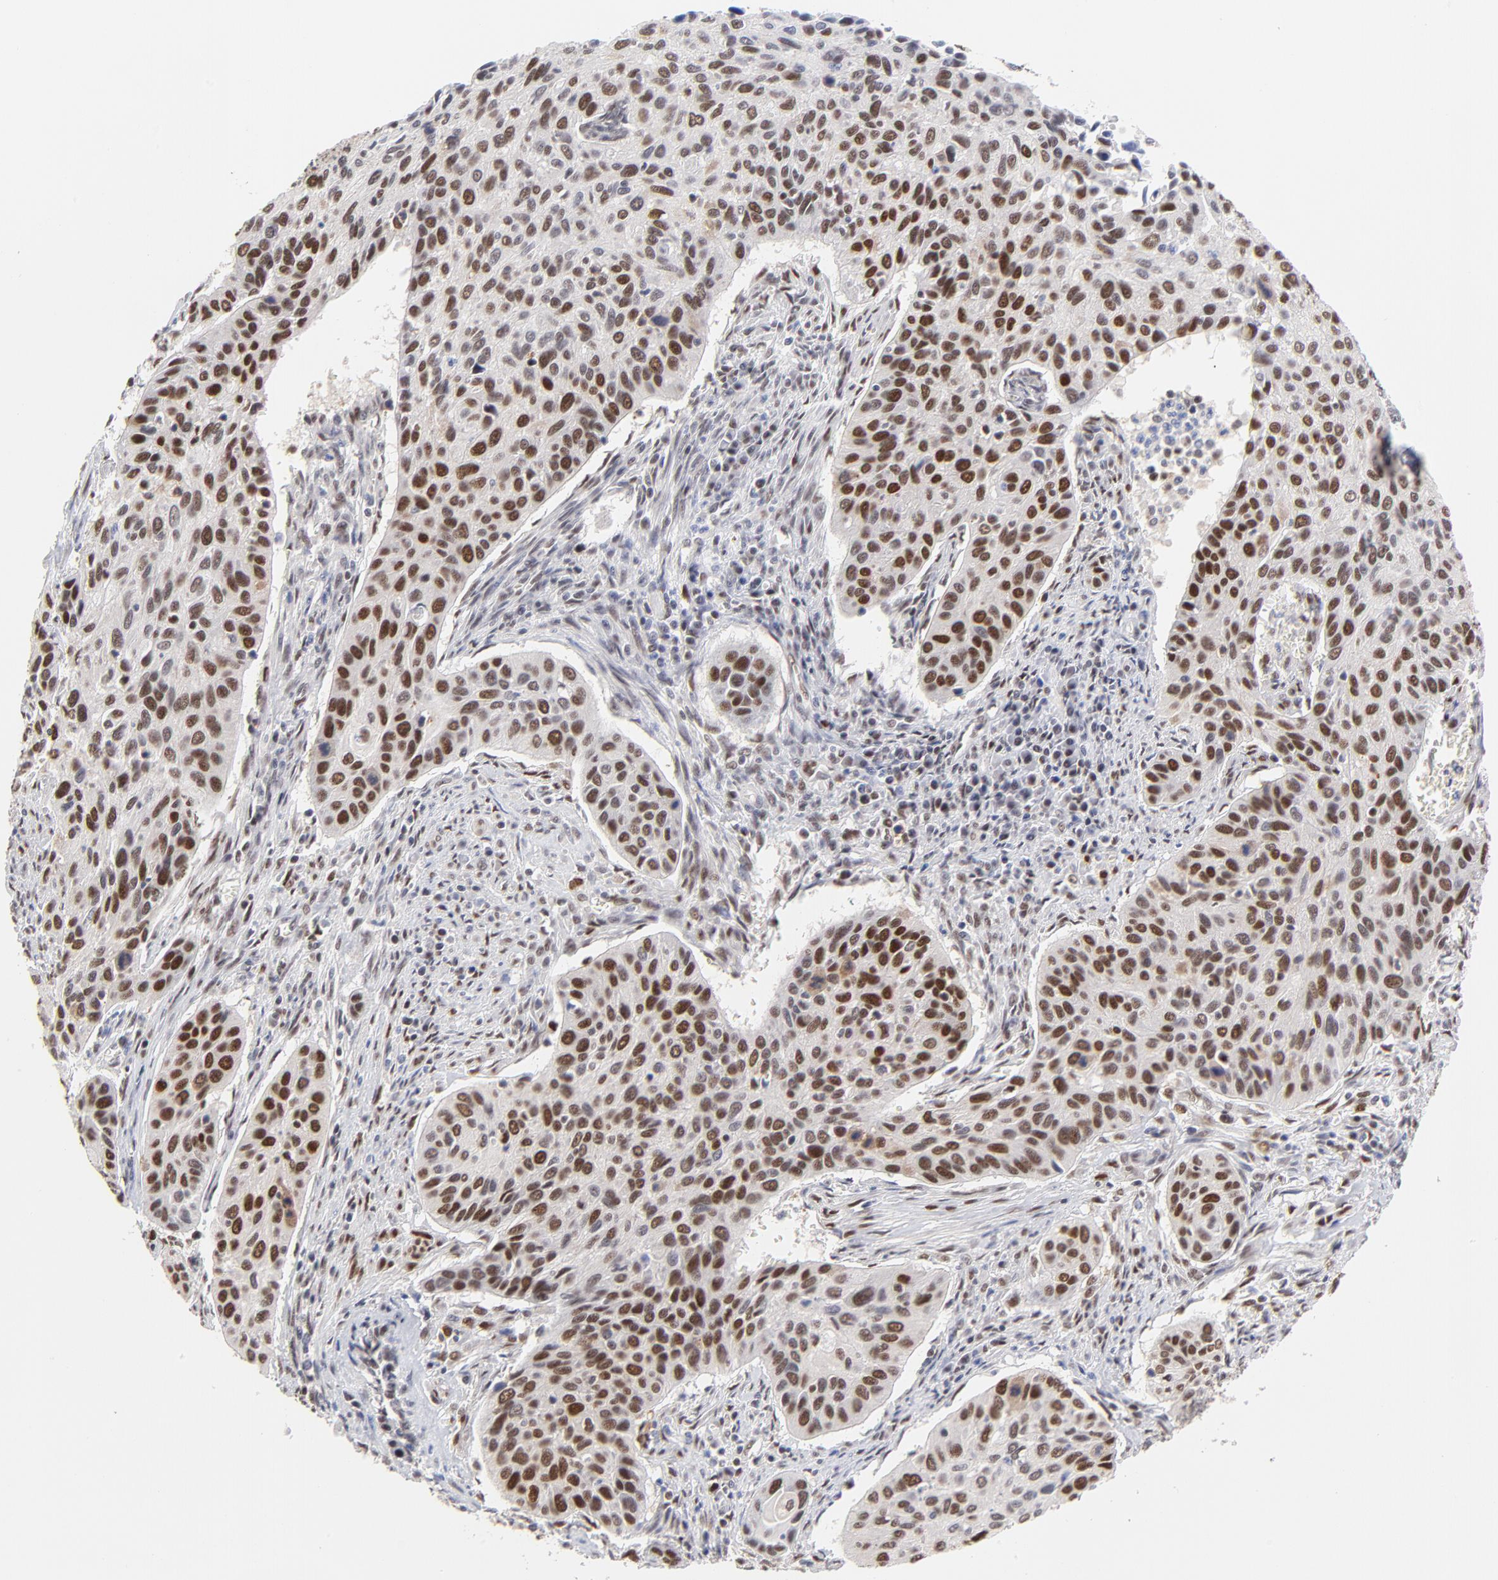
{"staining": {"intensity": "moderate", "quantity": ">75%", "location": "nuclear"}, "tissue": "cervical cancer", "cell_type": "Tumor cells", "image_type": "cancer", "snomed": [{"axis": "morphology", "description": "Squamous cell carcinoma, NOS"}, {"axis": "topography", "description": "Cervix"}], "caption": "Protein analysis of cervical cancer tissue displays moderate nuclear expression in approximately >75% of tumor cells. The staining was performed using DAB (3,3'-diaminobenzidine), with brown indicating positive protein expression. Nuclei are stained blue with hematoxylin.", "gene": "OGFOD1", "patient": {"sex": "female", "age": 57}}